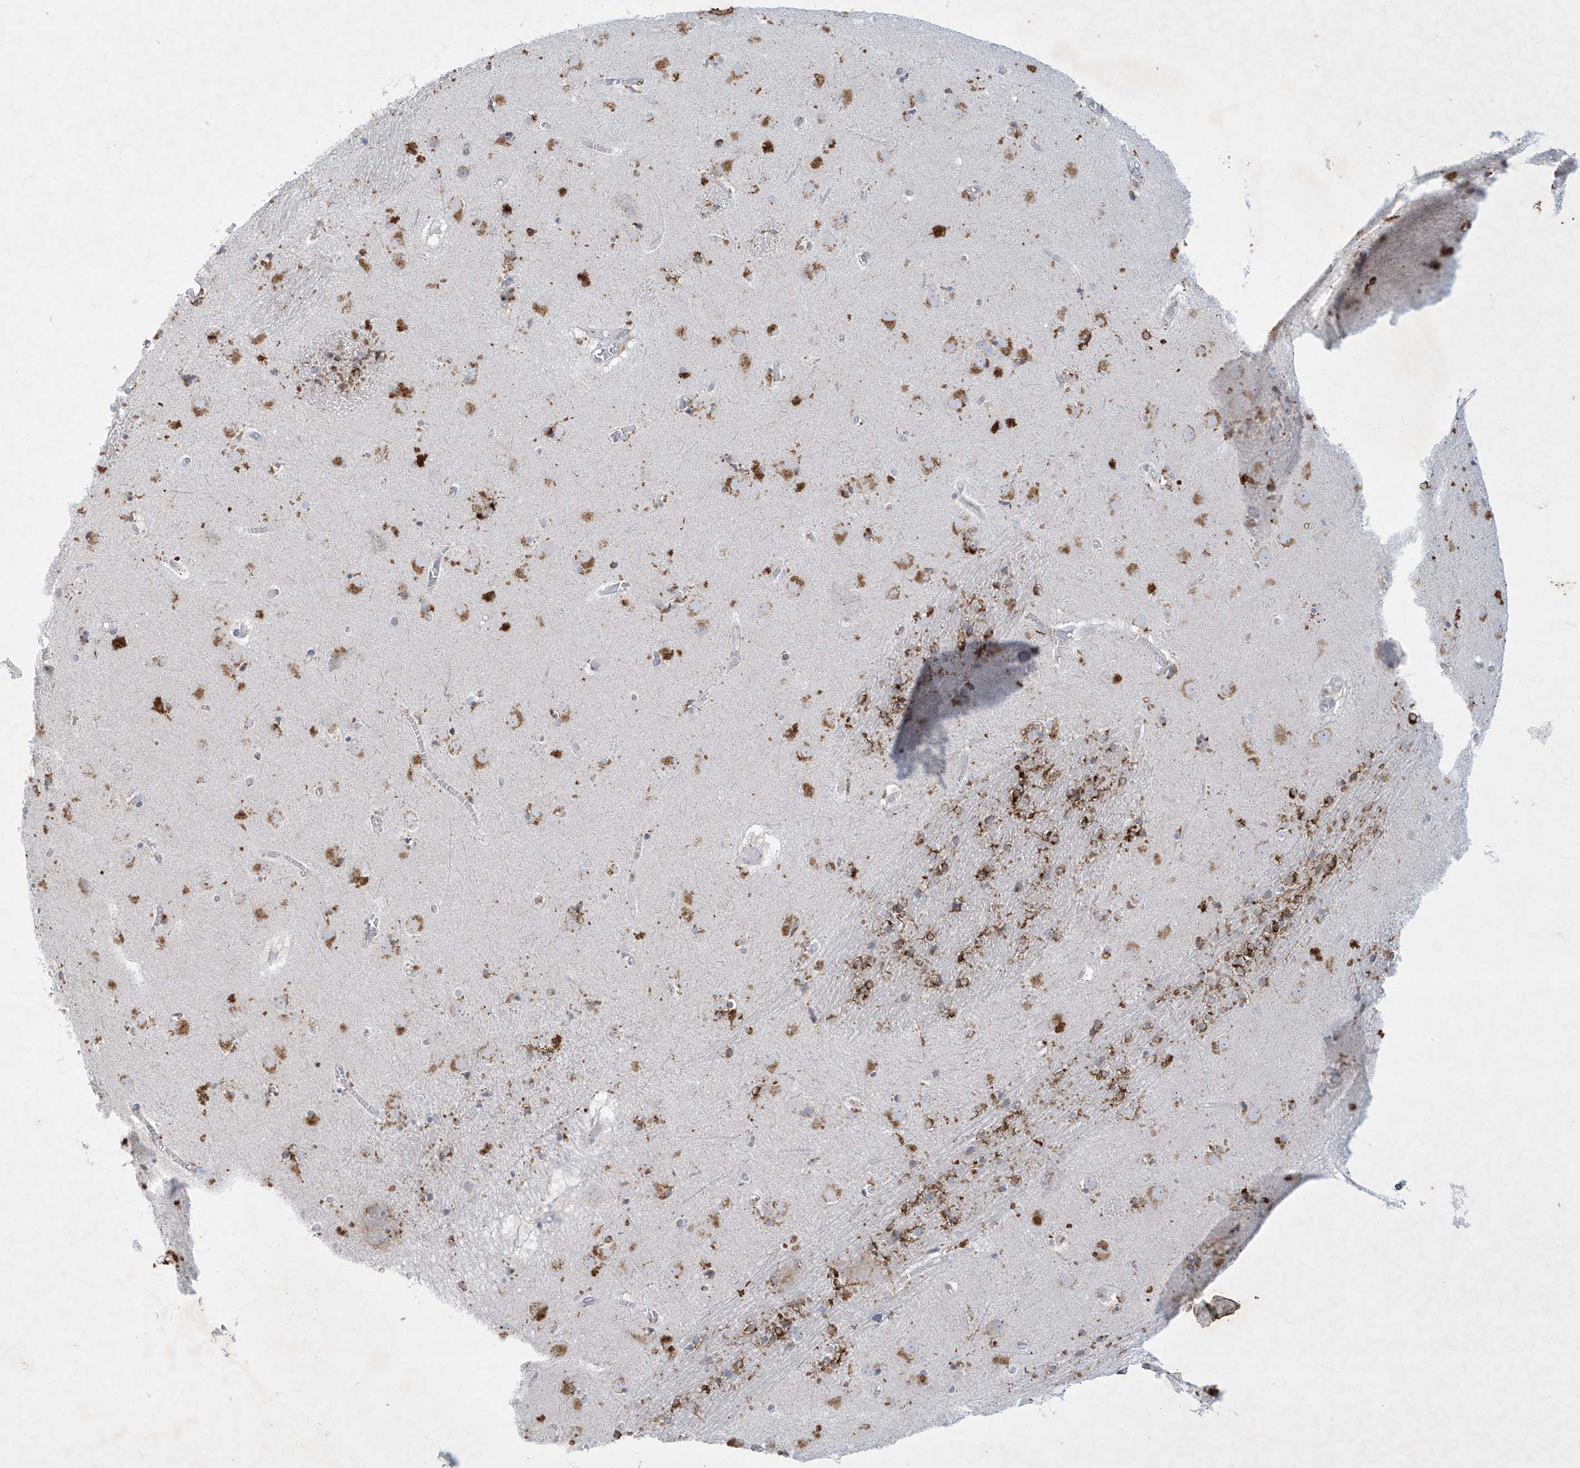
{"staining": {"intensity": "moderate", "quantity": ">75%", "location": "cytoplasmic/membranous"}, "tissue": "caudate", "cell_type": "Glial cells", "image_type": "normal", "snomed": [{"axis": "morphology", "description": "Normal tissue, NOS"}, {"axis": "topography", "description": "Lateral ventricle wall"}], "caption": "DAB immunohistochemical staining of normal caudate reveals moderate cytoplasmic/membranous protein expression in approximately >75% of glial cells.", "gene": "GPR137C", "patient": {"sex": "male", "age": 70}}